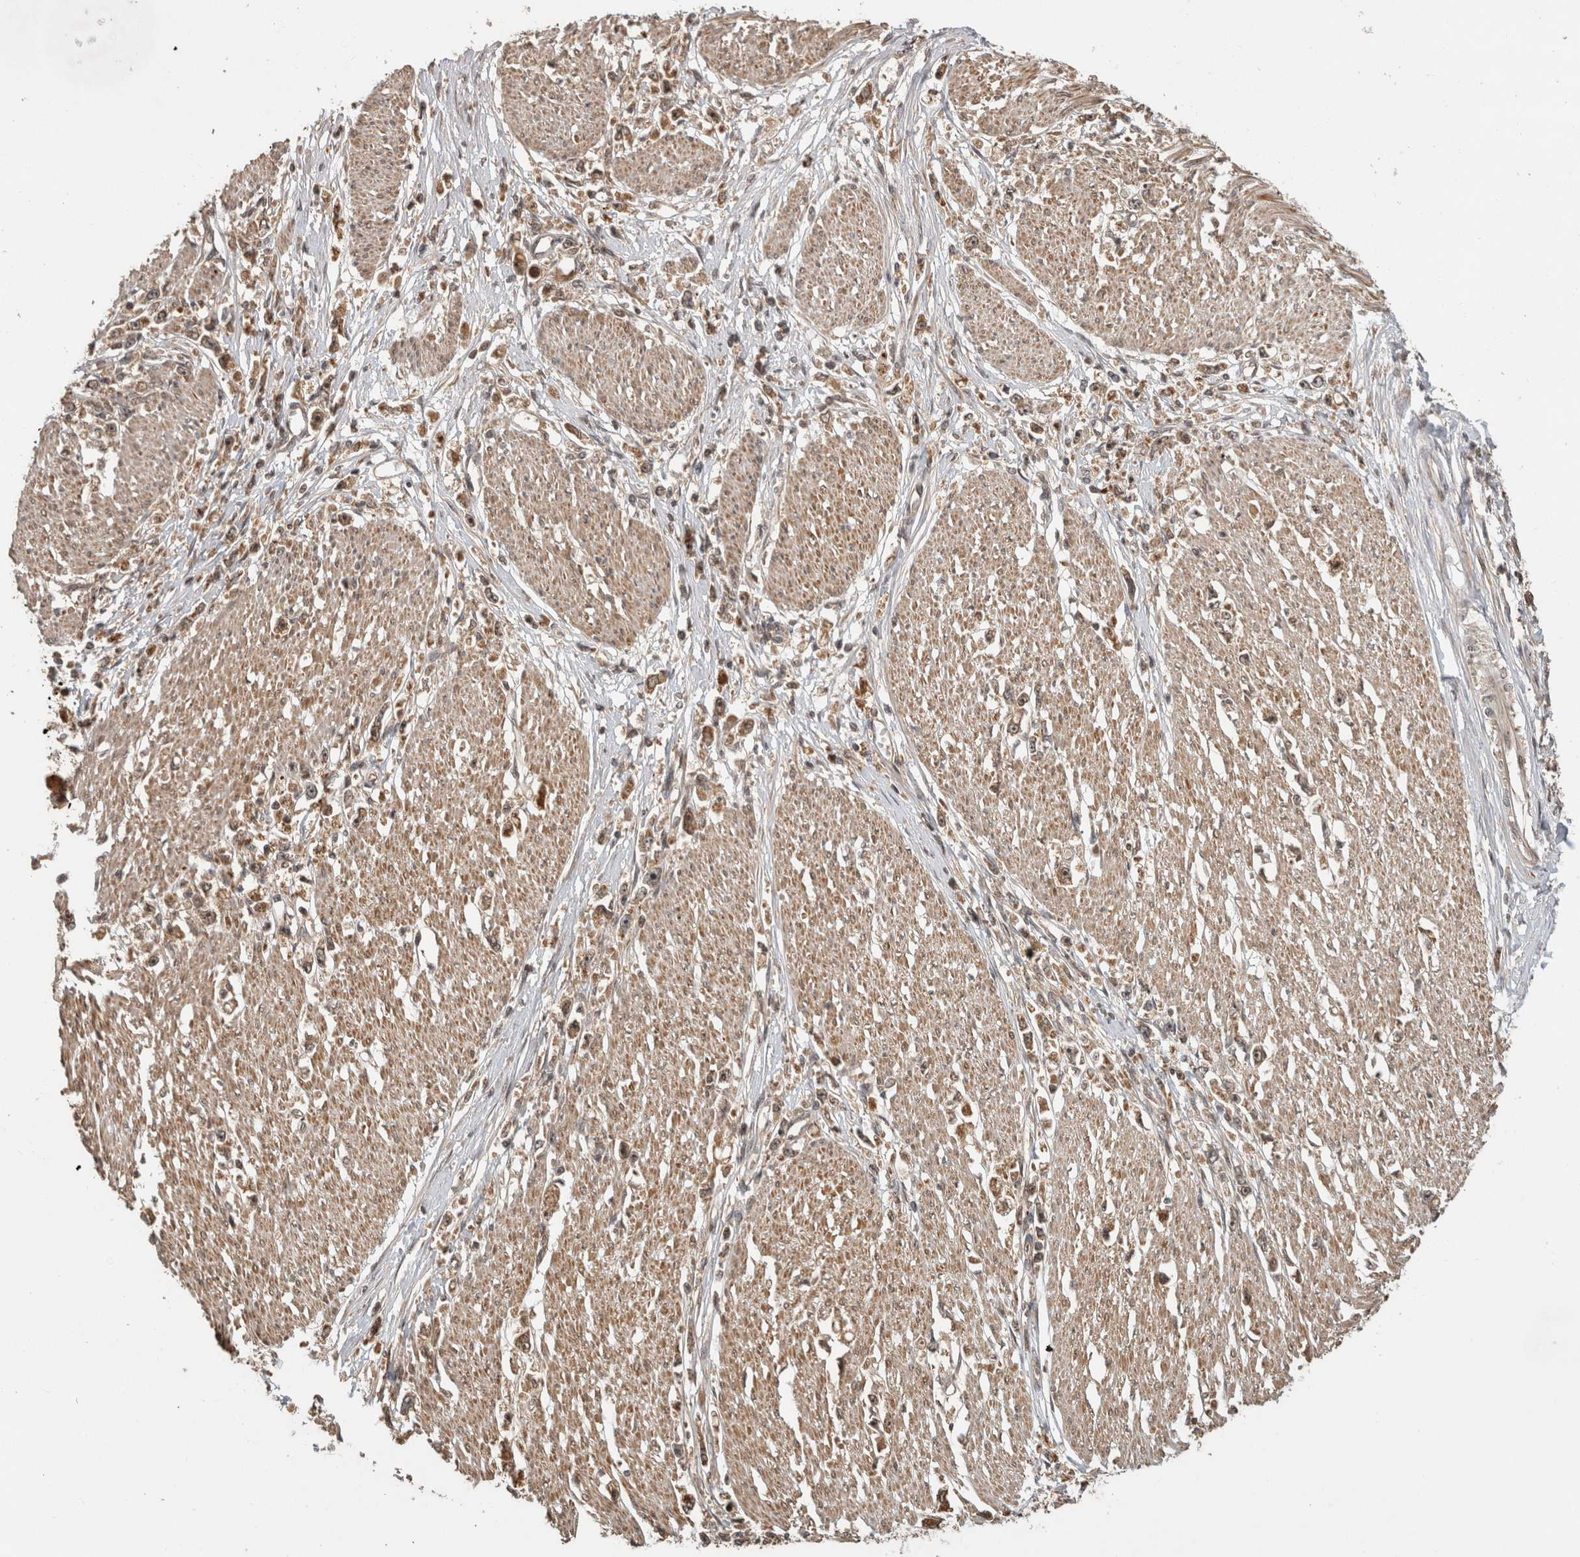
{"staining": {"intensity": "moderate", "quantity": ">75%", "location": "cytoplasmic/membranous"}, "tissue": "stomach cancer", "cell_type": "Tumor cells", "image_type": "cancer", "snomed": [{"axis": "morphology", "description": "Adenocarcinoma, NOS"}, {"axis": "topography", "description": "Stomach"}], "caption": "The histopathology image reveals immunohistochemical staining of stomach adenocarcinoma. There is moderate cytoplasmic/membranous positivity is appreciated in approximately >75% of tumor cells.", "gene": "PITPNC1", "patient": {"sex": "female", "age": 59}}